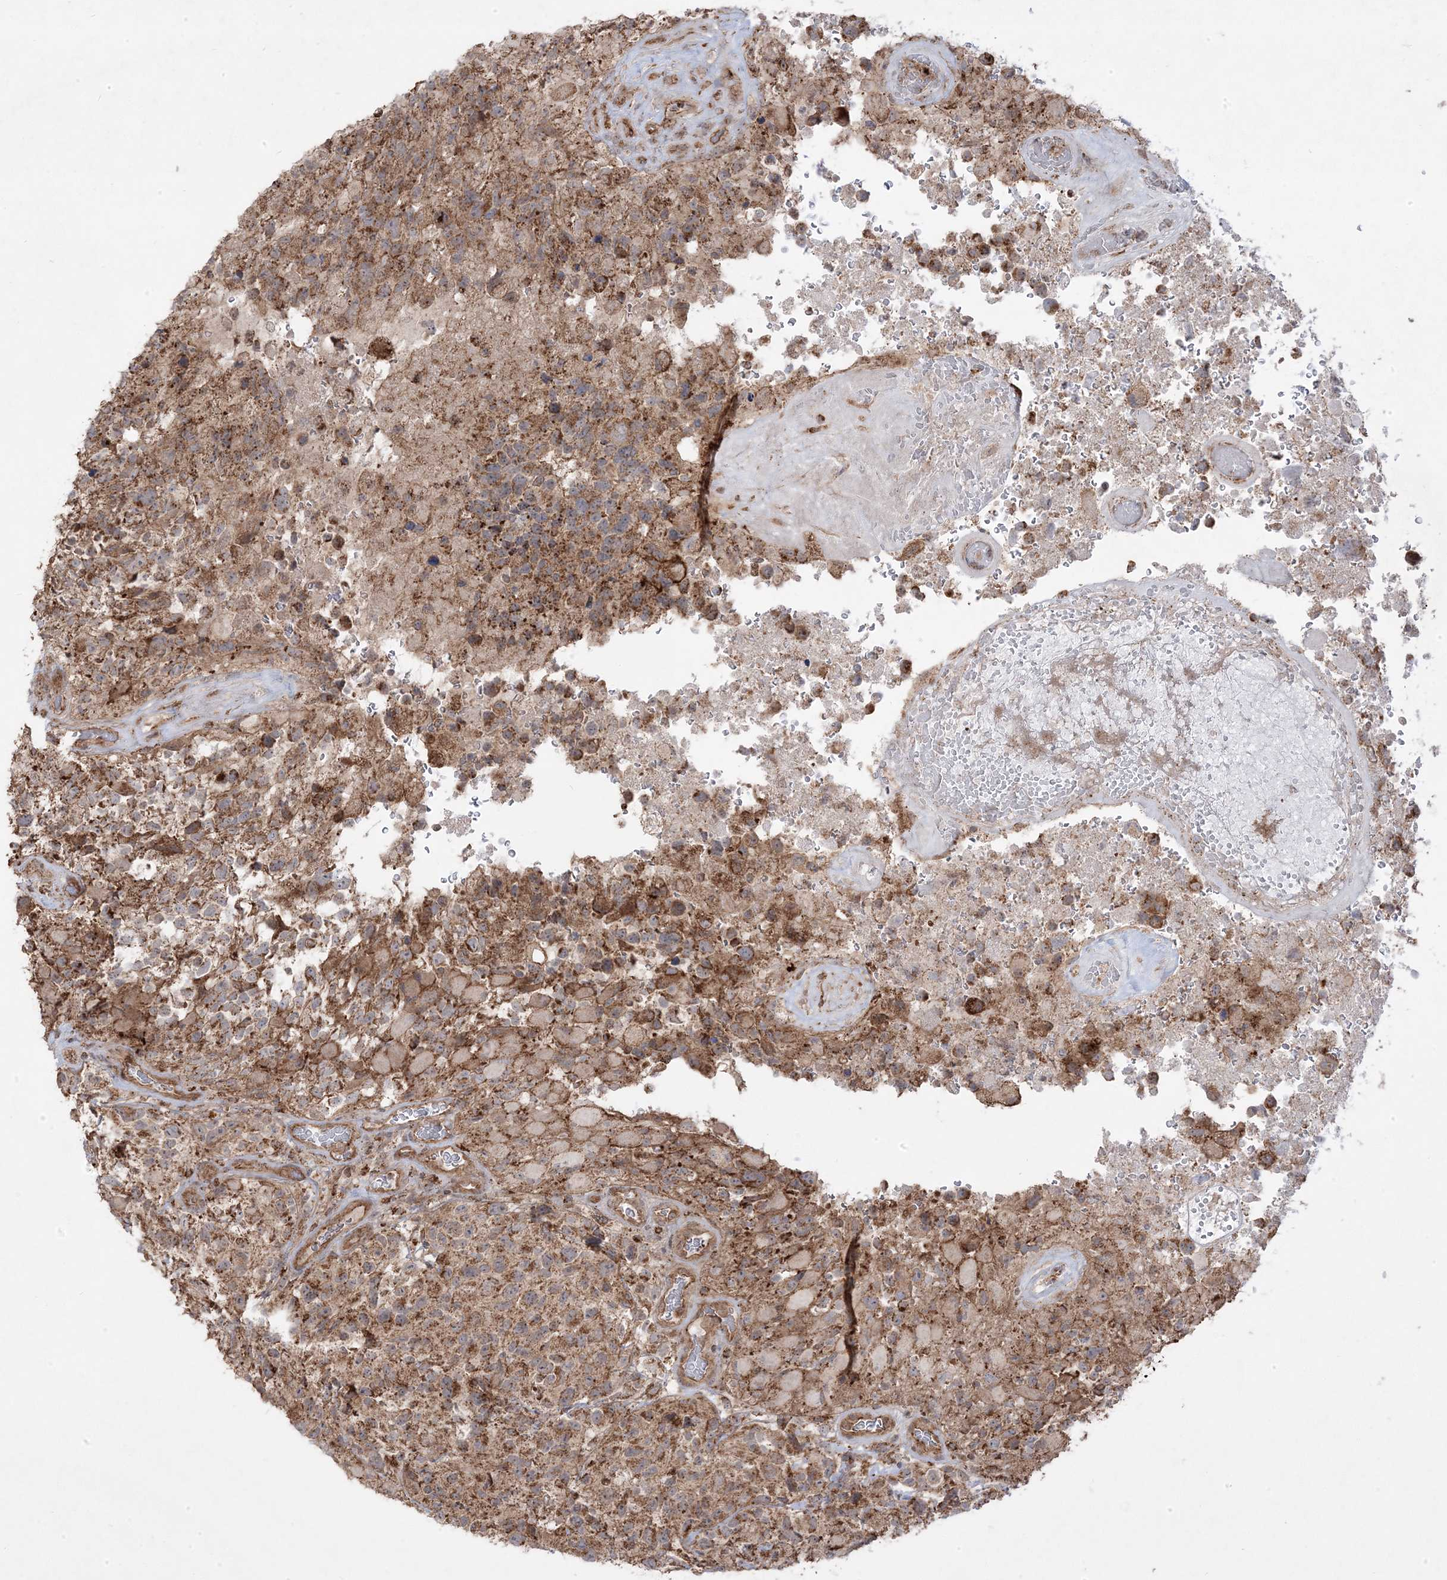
{"staining": {"intensity": "moderate", "quantity": "25%-75%", "location": "cytoplasmic/membranous"}, "tissue": "glioma", "cell_type": "Tumor cells", "image_type": "cancer", "snomed": [{"axis": "morphology", "description": "Glioma, malignant, High grade"}, {"axis": "topography", "description": "Brain"}], "caption": "IHC photomicrograph of neoplastic tissue: malignant high-grade glioma stained using IHC displays medium levels of moderate protein expression localized specifically in the cytoplasmic/membranous of tumor cells, appearing as a cytoplasmic/membranous brown color.", "gene": "CLUAP1", "patient": {"sex": "male", "age": 69}}